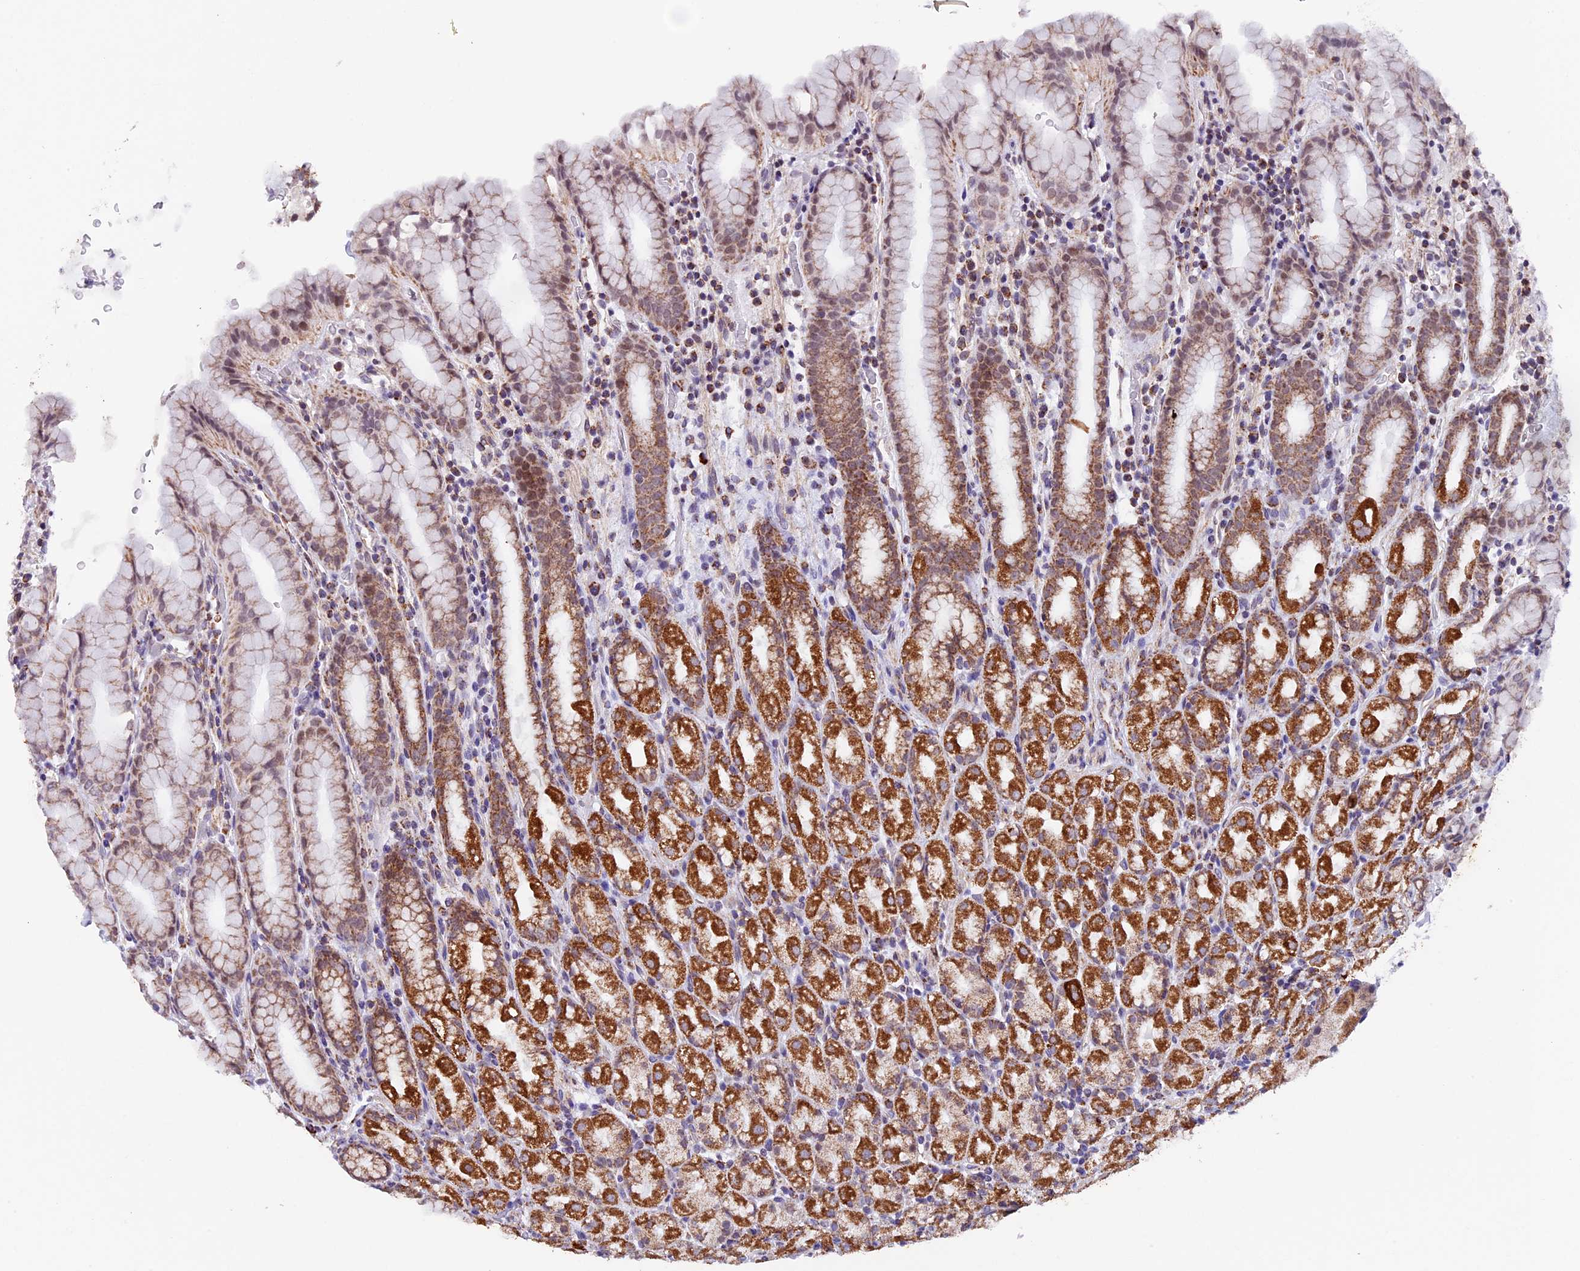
{"staining": {"intensity": "moderate", "quantity": "25%-75%", "location": "cytoplasmic/membranous"}, "tissue": "stomach", "cell_type": "Glandular cells", "image_type": "normal", "snomed": [{"axis": "morphology", "description": "Normal tissue, NOS"}, {"axis": "topography", "description": "Stomach, upper"}, {"axis": "topography", "description": "Stomach, lower"}, {"axis": "topography", "description": "Small intestine"}], "caption": "The image demonstrates staining of benign stomach, revealing moderate cytoplasmic/membranous protein staining (brown color) within glandular cells.", "gene": "TFAM", "patient": {"sex": "male", "age": 68}}